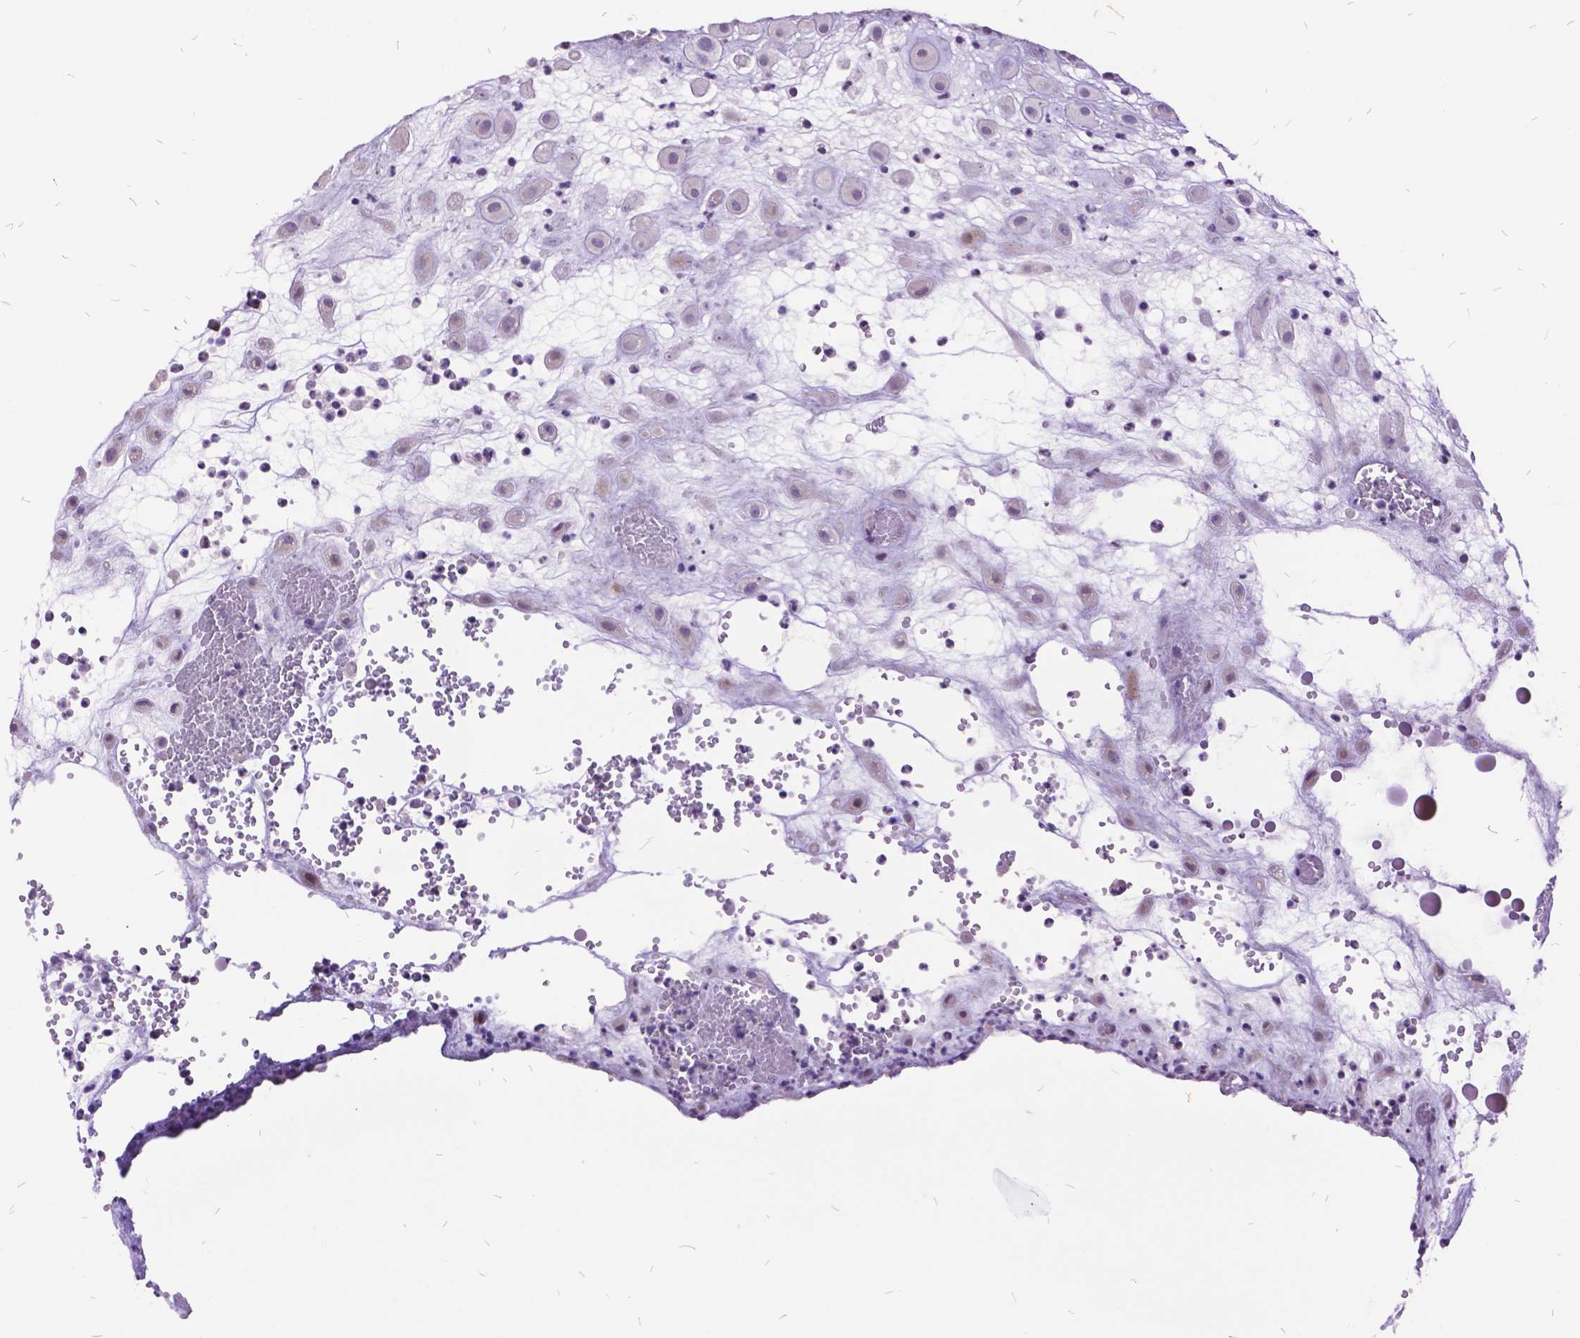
{"staining": {"intensity": "negative", "quantity": "none", "location": "none"}, "tissue": "placenta", "cell_type": "Decidual cells", "image_type": "normal", "snomed": [{"axis": "morphology", "description": "Normal tissue, NOS"}, {"axis": "topography", "description": "Placenta"}], "caption": "Decidual cells show no significant protein expression in benign placenta. The staining is performed using DAB brown chromogen with nuclei counter-stained in using hematoxylin.", "gene": "ITGB6", "patient": {"sex": "female", "age": 24}}